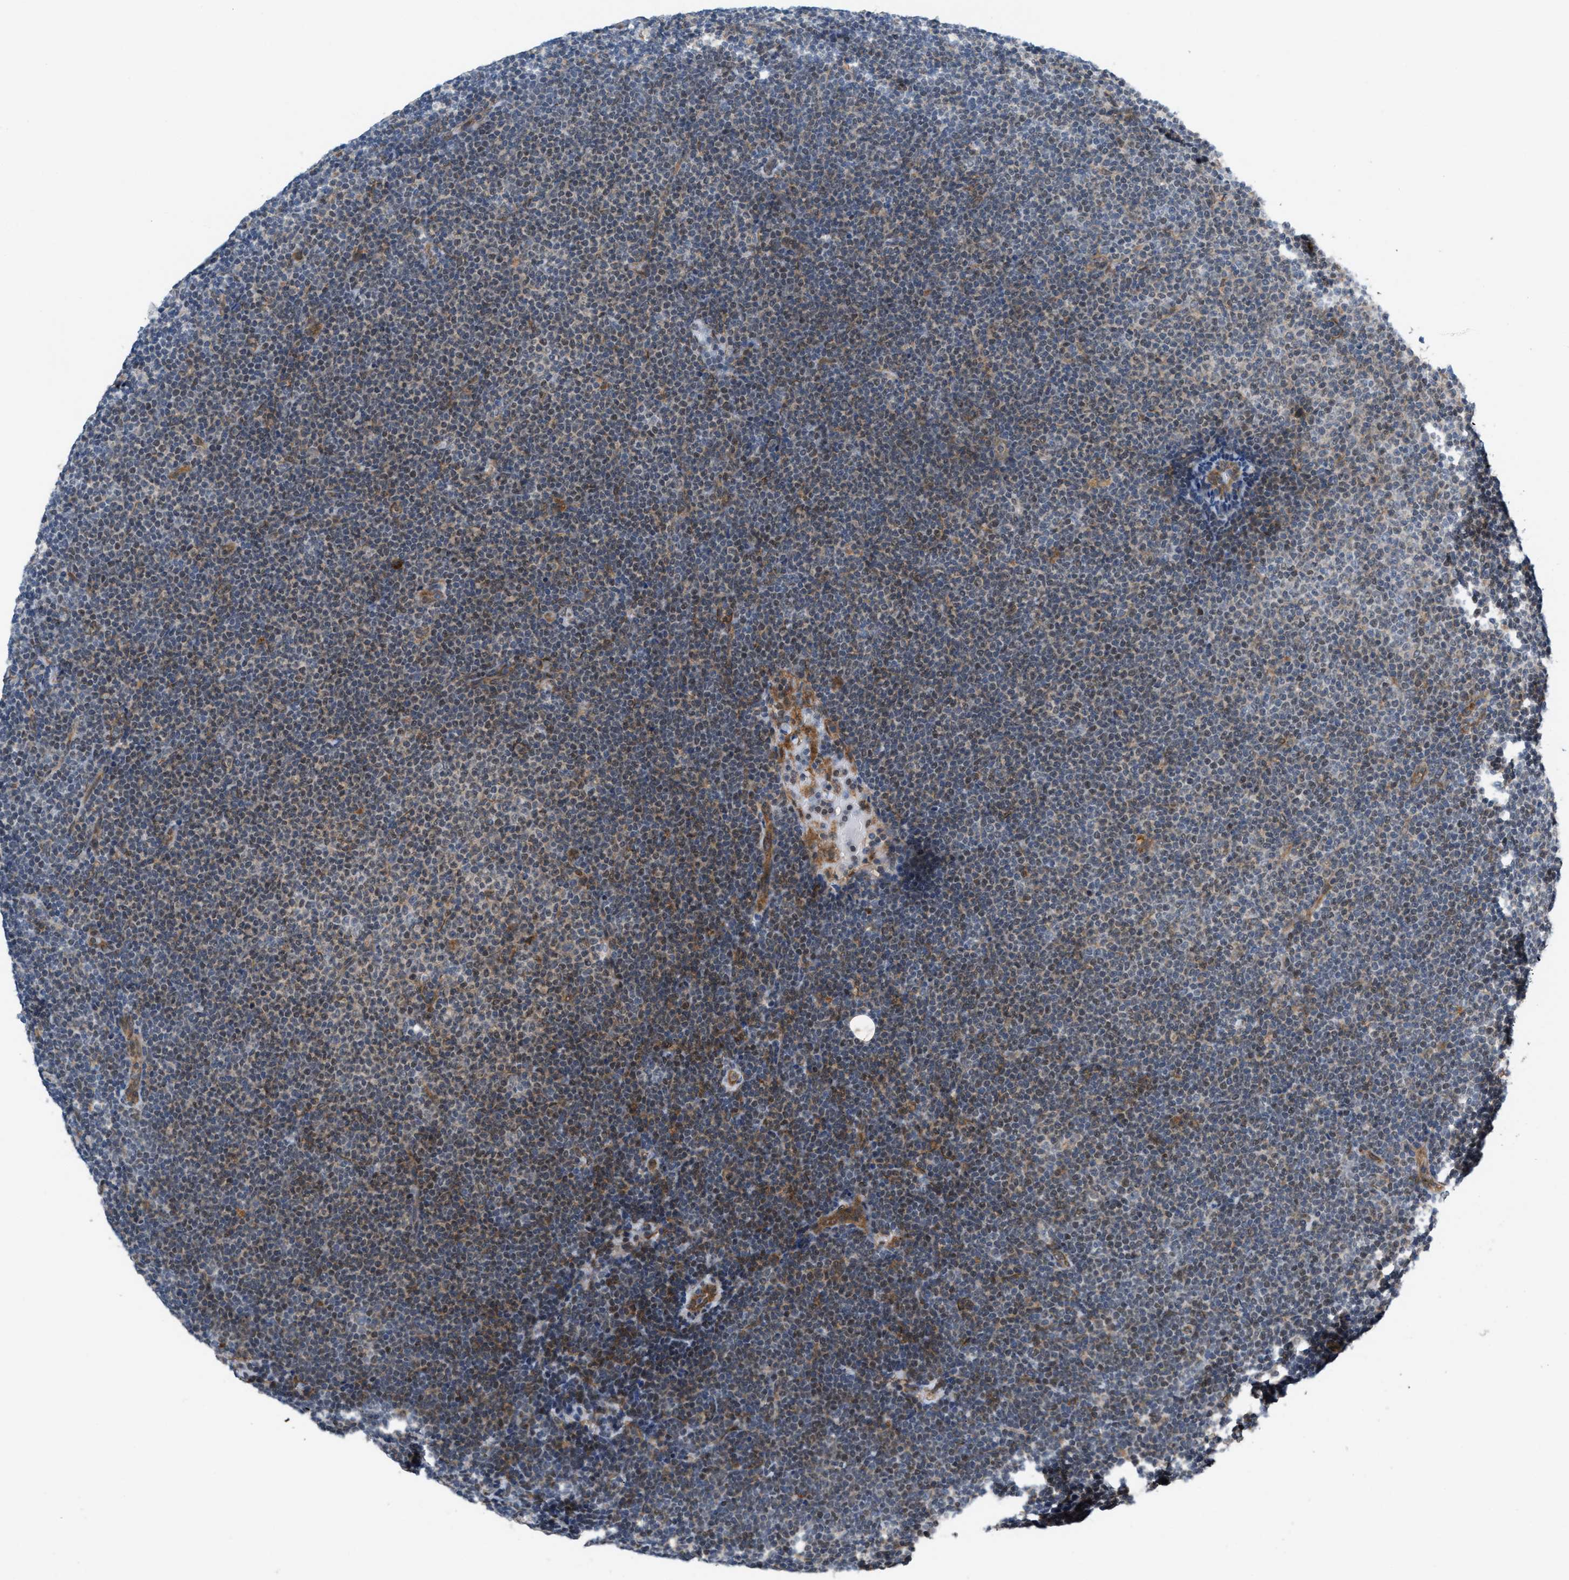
{"staining": {"intensity": "weak", "quantity": "<25%", "location": "cytoplasmic/membranous"}, "tissue": "lymphoma", "cell_type": "Tumor cells", "image_type": "cancer", "snomed": [{"axis": "morphology", "description": "Malignant lymphoma, non-Hodgkin's type, Low grade"}, {"axis": "topography", "description": "Lymph node"}], "caption": "Tumor cells are negative for brown protein staining in lymphoma.", "gene": "MFSD6", "patient": {"sex": "female", "age": 53}}